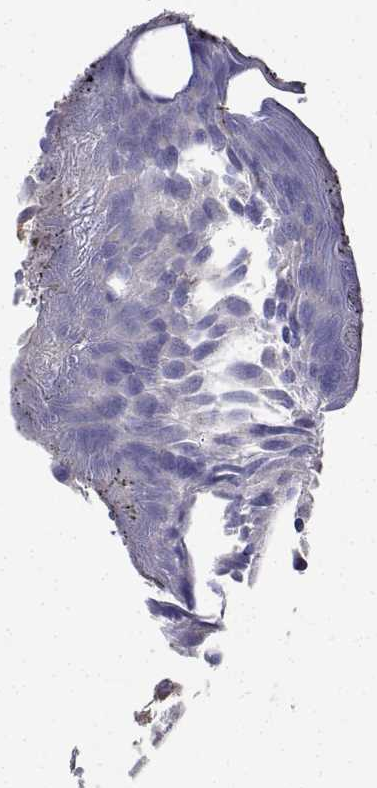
{"staining": {"intensity": "moderate", "quantity": ">75%", "location": "cytoplasmic/membranous,nuclear"}, "tissue": "urothelial cancer", "cell_type": "Tumor cells", "image_type": "cancer", "snomed": [{"axis": "morphology", "description": "Urothelial carcinoma, Low grade"}, {"axis": "topography", "description": "Urinary bladder"}], "caption": "A brown stain highlights moderate cytoplasmic/membranous and nuclear expression of a protein in urothelial cancer tumor cells. (Stains: DAB in brown, nuclei in blue, Microscopy: brightfield microscopy at high magnification).", "gene": "PCID2", "patient": {"sex": "male", "age": 76}}